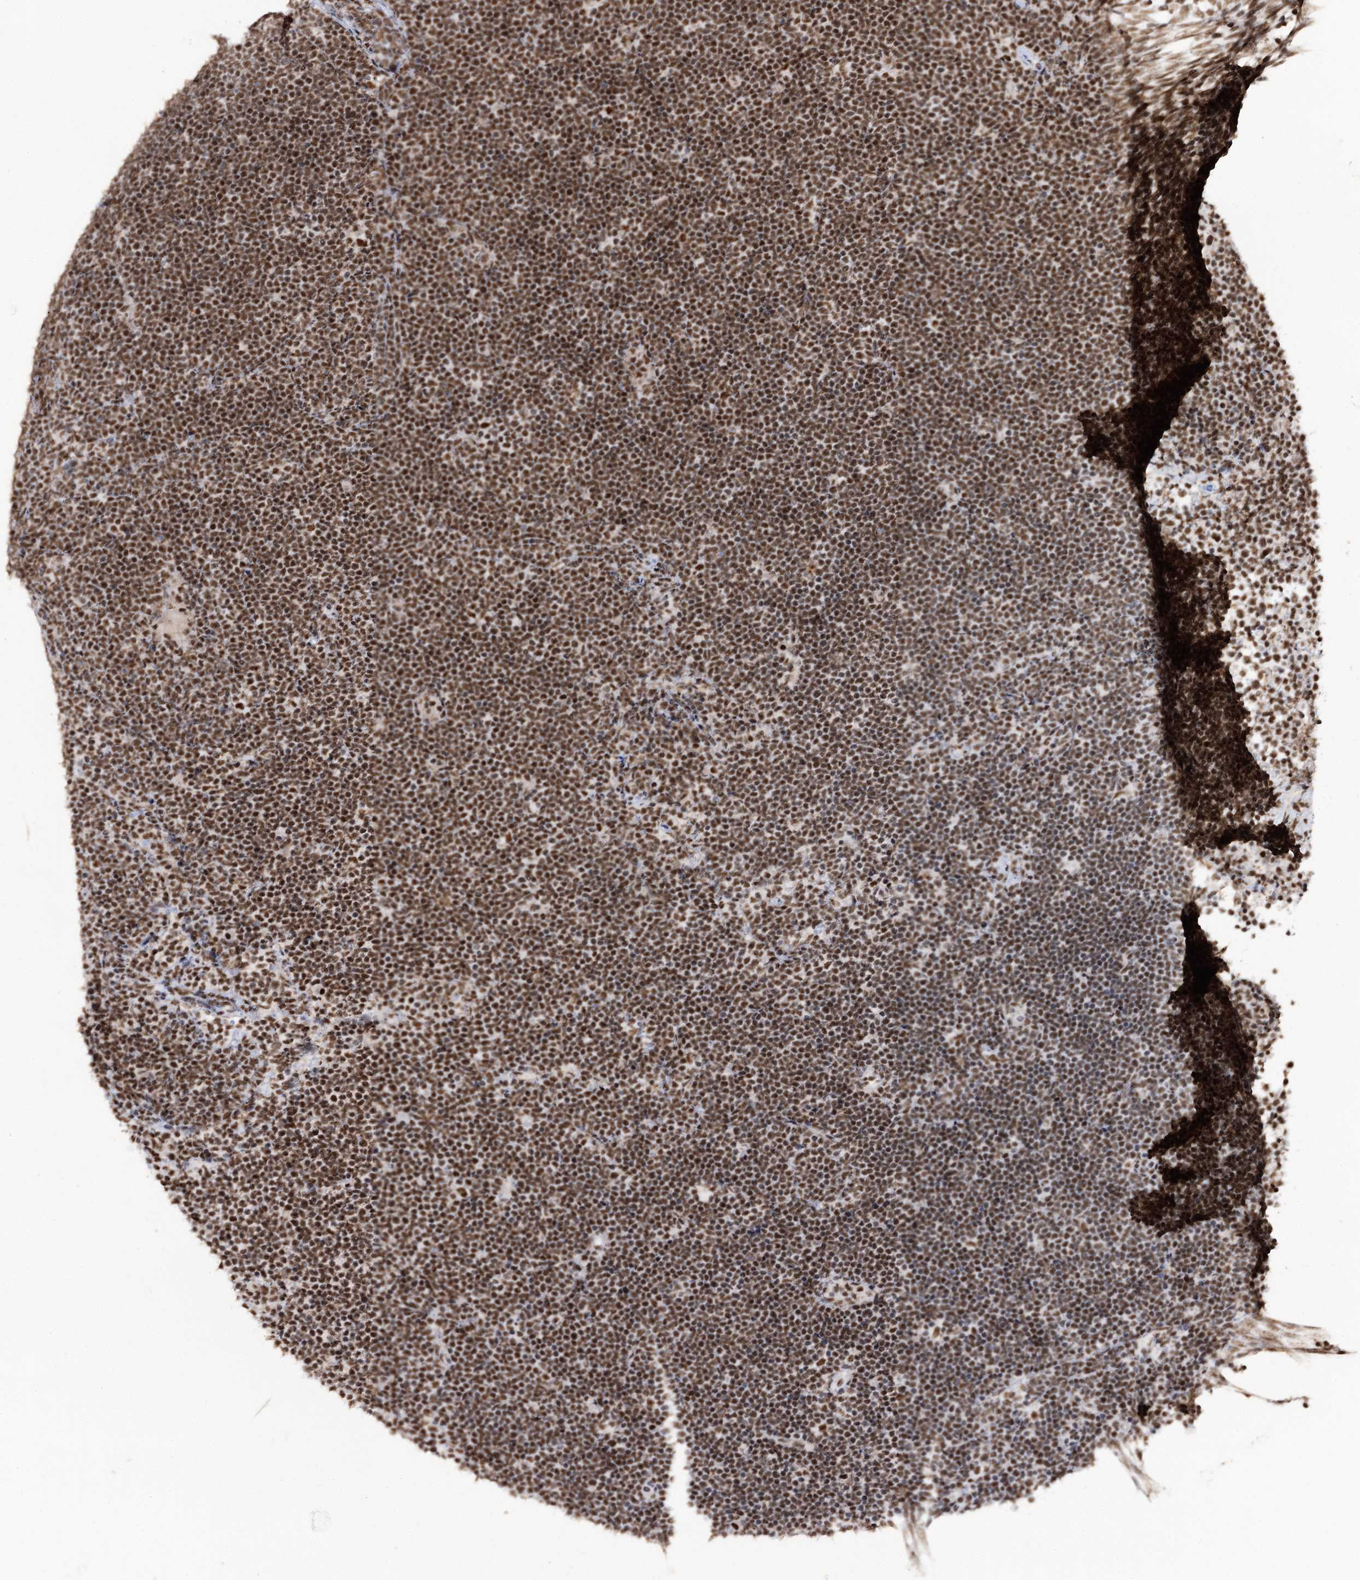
{"staining": {"intensity": "strong", "quantity": ">75%", "location": "nuclear"}, "tissue": "lymphoma", "cell_type": "Tumor cells", "image_type": "cancer", "snomed": [{"axis": "morphology", "description": "Malignant lymphoma, non-Hodgkin's type, High grade"}, {"axis": "topography", "description": "Lymph node"}], "caption": "A brown stain highlights strong nuclear expression of a protein in high-grade malignant lymphoma, non-Hodgkin's type tumor cells.", "gene": "U2SURP", "patient": {"sex": "male", "age": 13}}